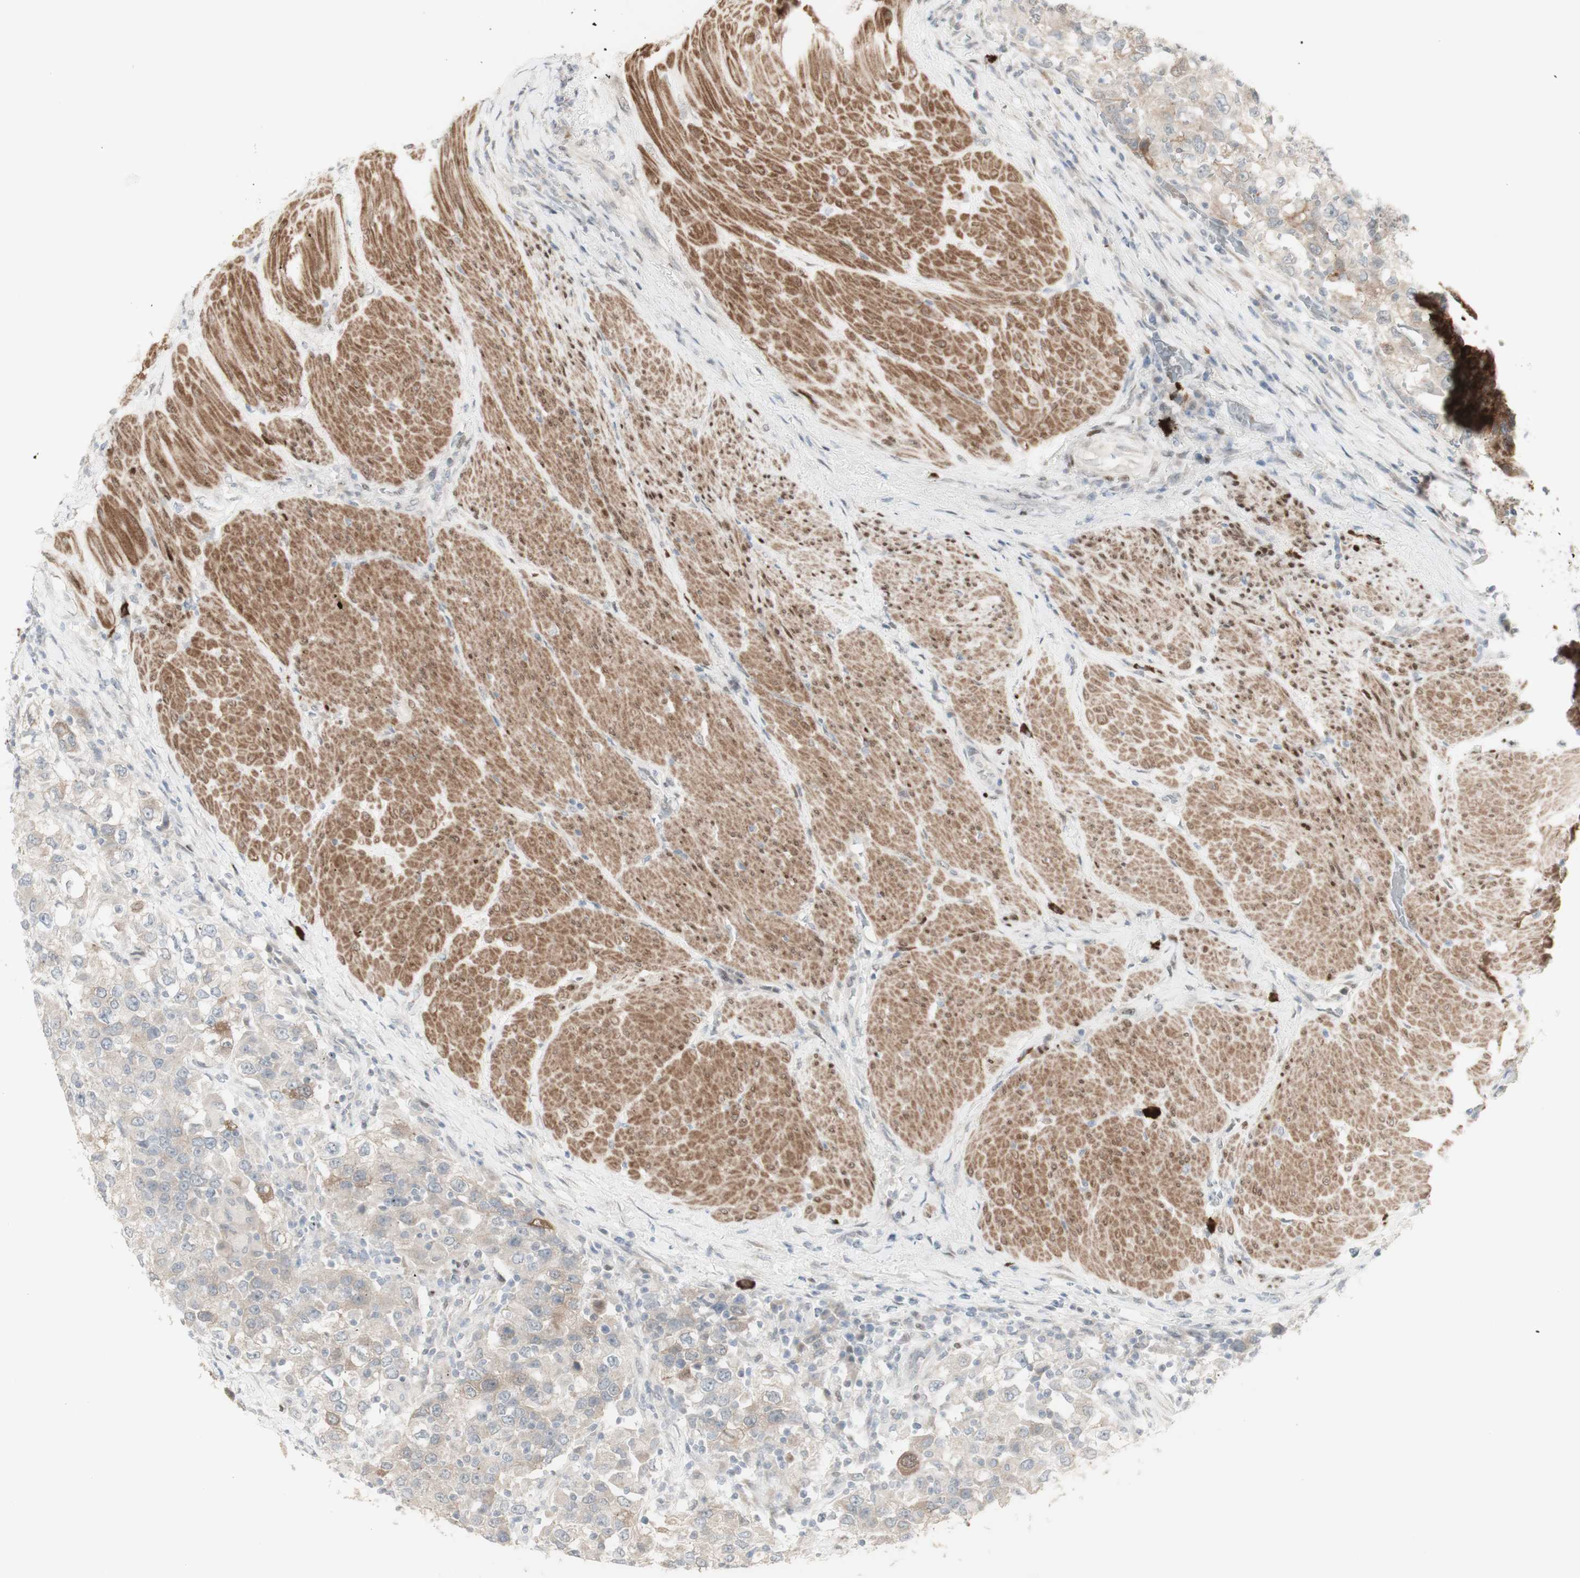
{"staining": {"intensity": "weak", "quantity": "25%-75%", "location": "cytoplasmic/membranous"}, "tissue": "urothelial cancer", "cell_type": "Tumor cells", "image_type": "cancer", "snomed": [{"axis": "morphology", "description": "Urothelial carcinoma, High grade"}, {"axis": "topography", "description": "Urinary bladder"}], "caption": "Human urothelial cancer stained with a brown dye demonstrates weak cytoplasmic/membranous positive staining in about 25%-75% of tumor cells.", "gene": "C1orf116", "patient": {"sex": "female", "age": 80}}